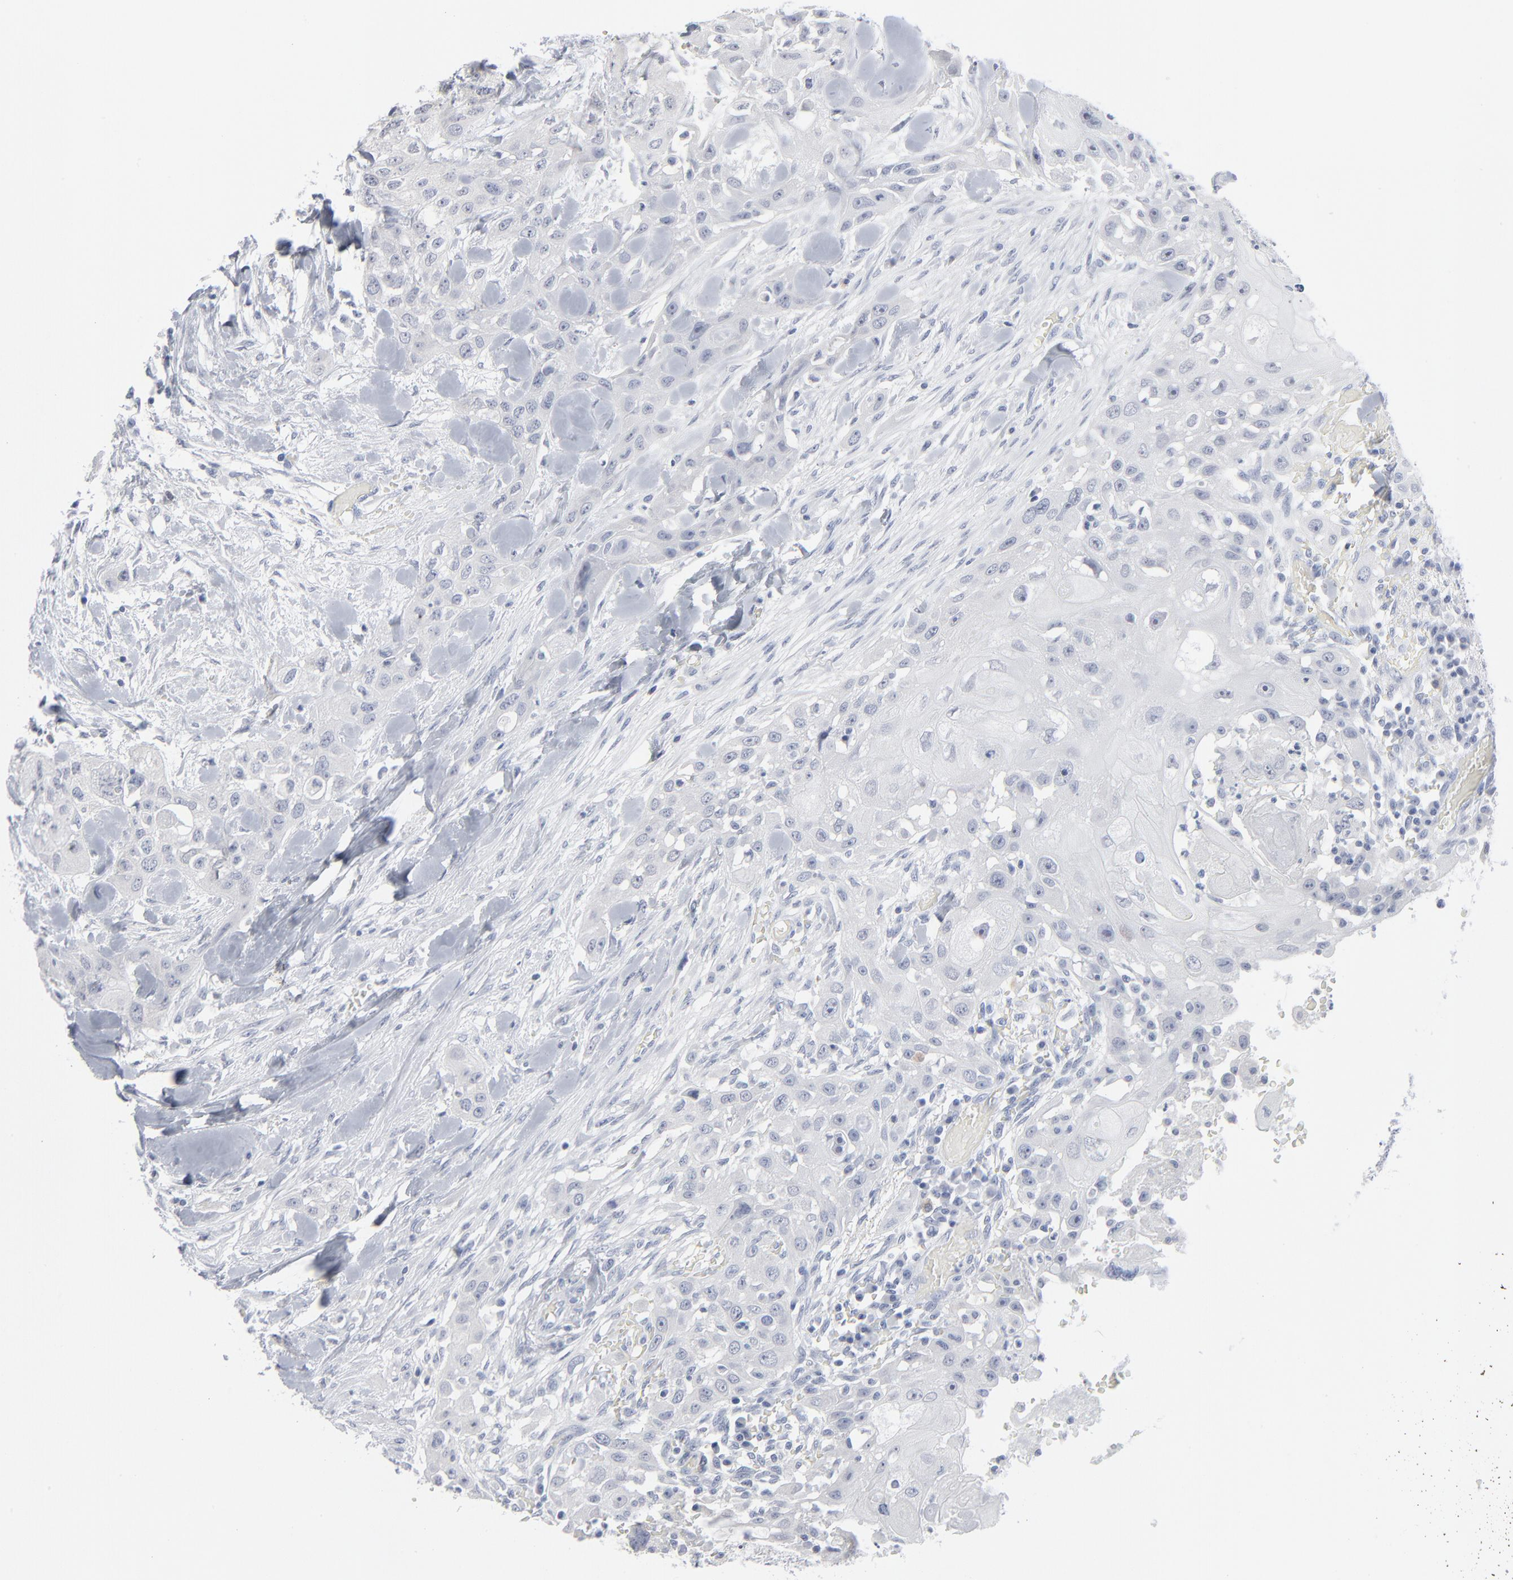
{"staining": {"intensity": "negative", "quantity": "none", "location": "none"}, "tissue": "head and neck cancer", "cell_type": "Tumor cells", "image_type": "cancer", "snomed": [{"axis": "morphology", "description": "Neoplasm, malignant, NOS"}, {"axis": "topography", "description": "Salivary gland"}, {"axis": "topography", "description": "Head-Neck"}], "caption": "The micrograph demonstrates no staining of tumor cells in head and neck cancer (neoplasm (malignant)). Nuclei are stained in blue.", "gene": "PAGE1", "patient": {"sex": "male", "age": 43}}